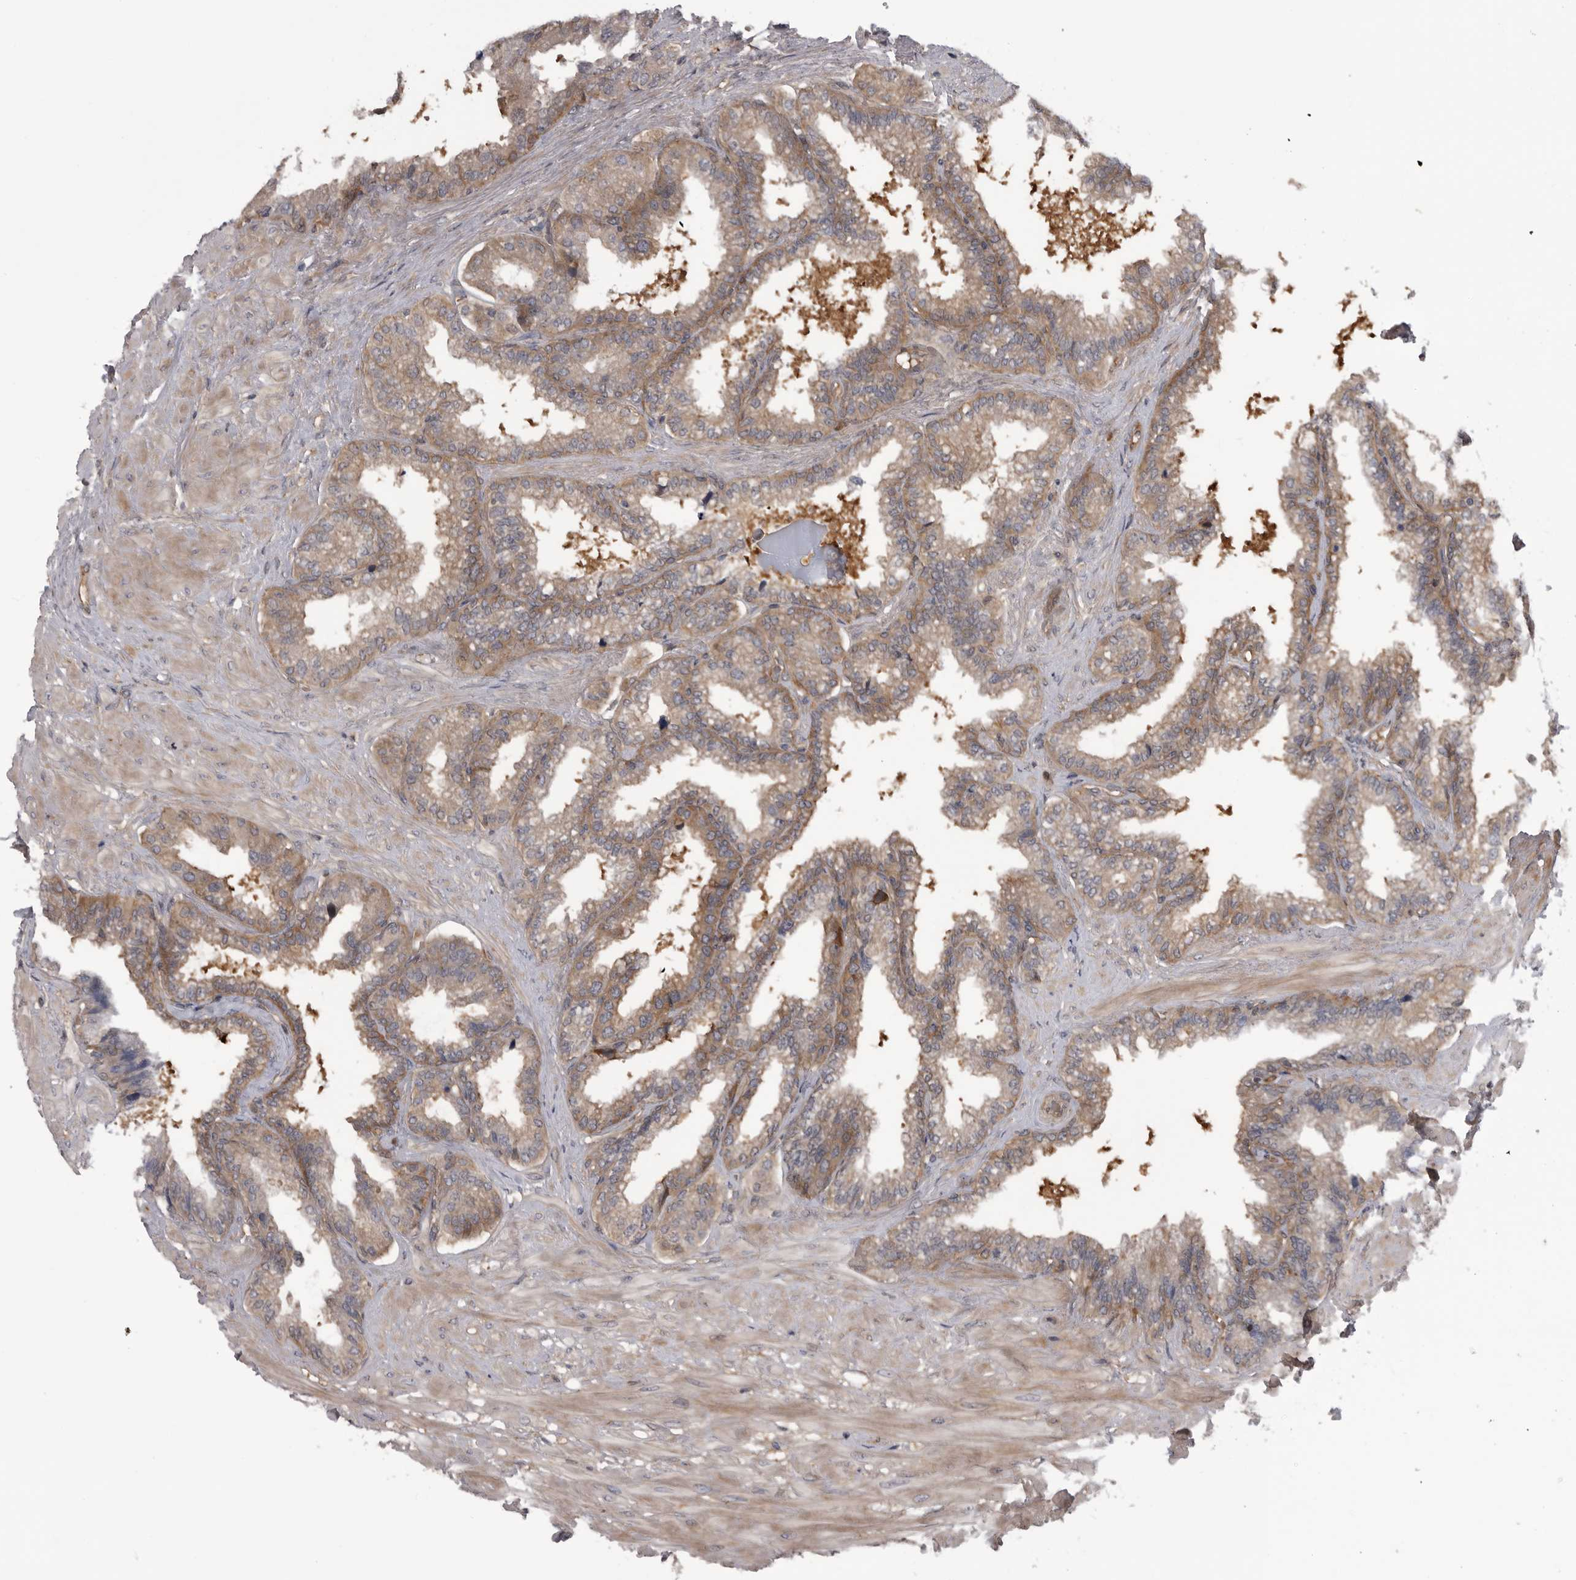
{"staining": {"intensity": "moderate", "quantity": ">75%", "location": "cytoplasmic/membranous"}, "tissue": "seminal vesicle", "cell_type": "Glandular cells", "image_type": "normal", "snomed": [{"axis": "morphology", "description": "Normal tissue, NOS"}, {"axis": "topography", "description": "Seminal veicle"}], "caption": "Glandular cells show moderate cytoplasmic/membranous expression in approximately >75% of cells in normal seminal vesicle.", "gene": "RAB3GAP2", "patient": {"sex": "male", "age": 46}}